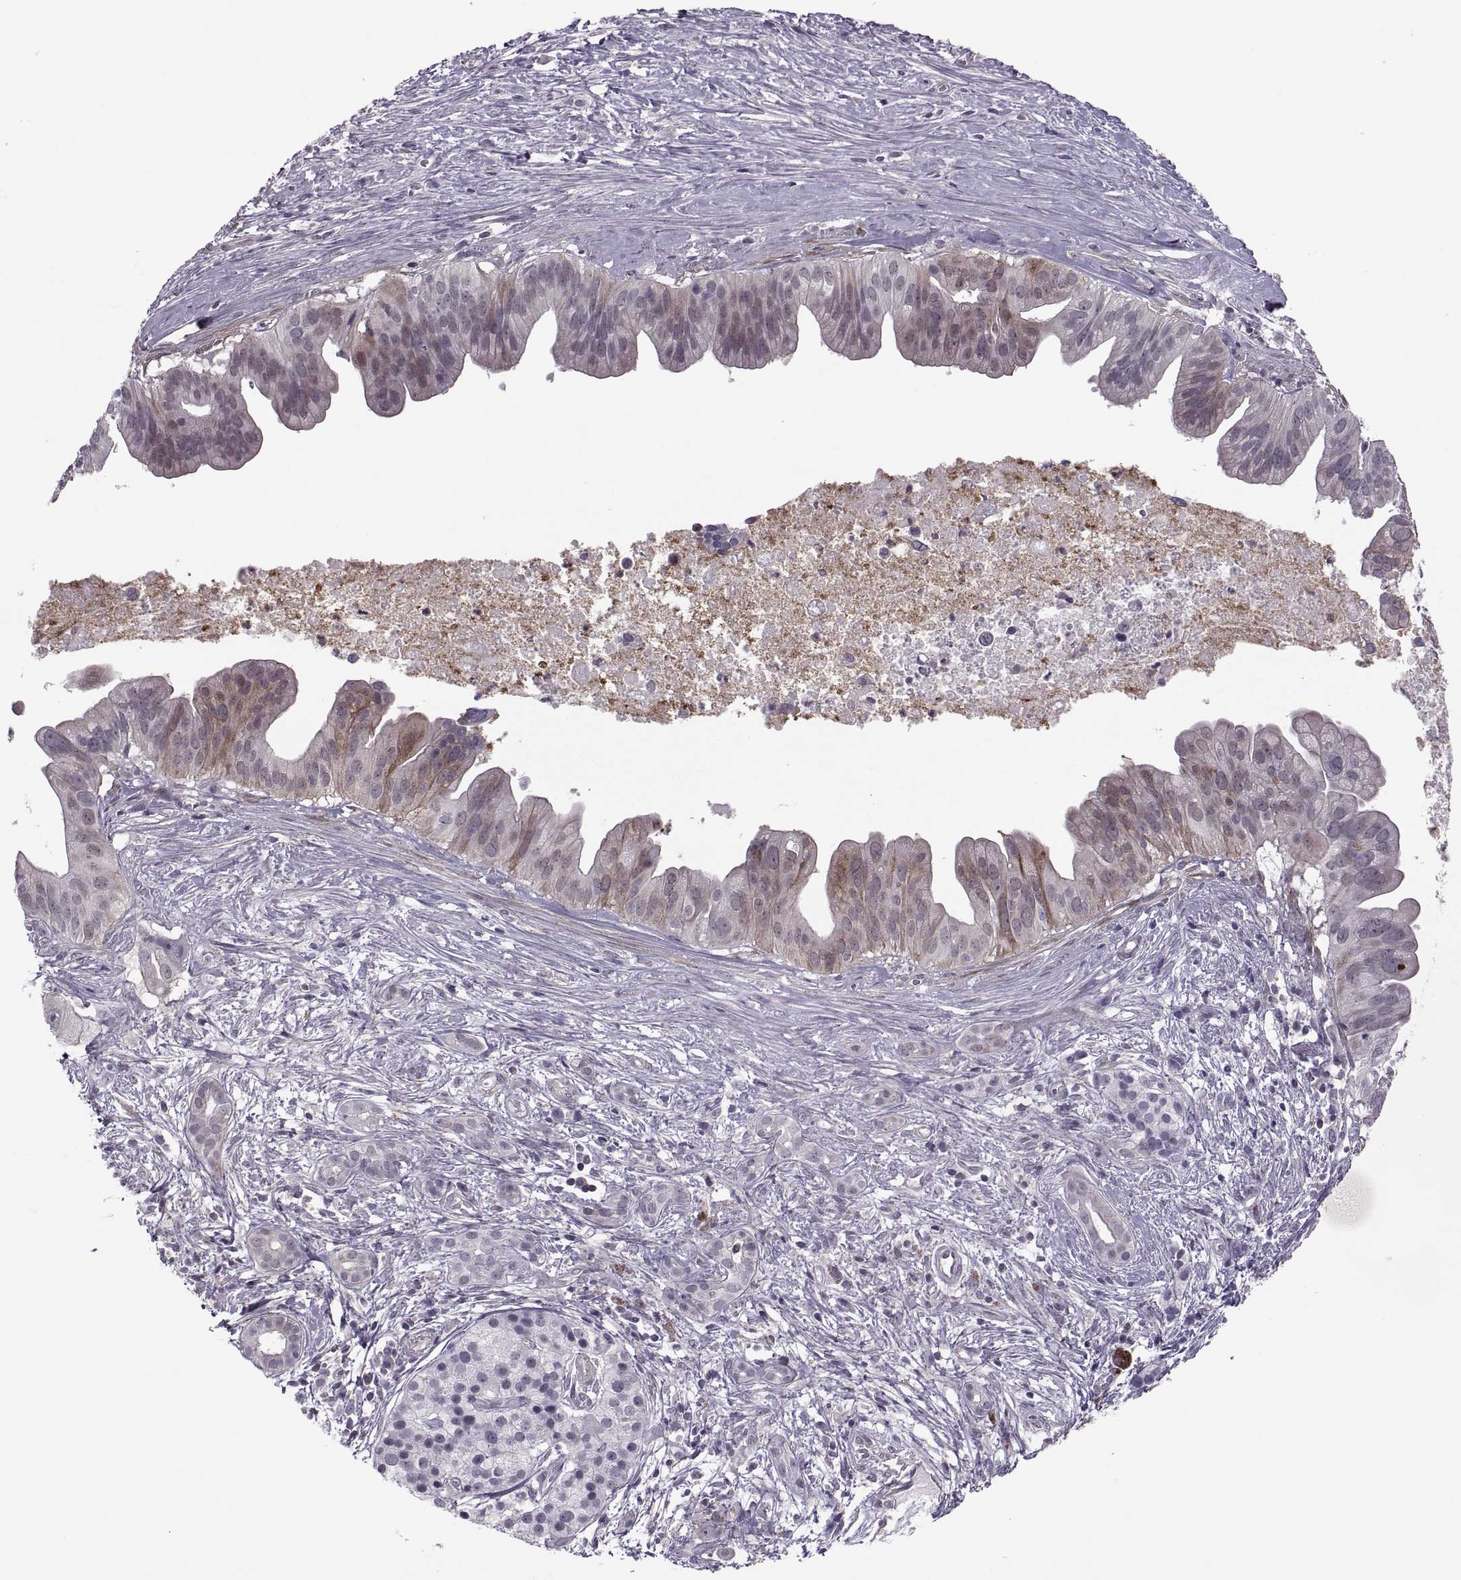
{"staining": {"intensity": "moderate", "quantity": "<25%", "location": "cytoplasmic/membranous"}, "tissue": "pancreatic cancer", "cell_type": "Tumor cells", "image_type": "cancer", "snomed": [{"axis": "morphology", "description": "Adenocarcinoma, NOS"}, {"axis": "topography", "description": "Pancreas"}], "caption": "Tumor cells exhibit low levels of moderate cytoplasmic/membranous expression in approximately <25% of cells in pancreatic cancer.", "gene": "ODF3", "patient": {"sex": "male", "age": 61}}